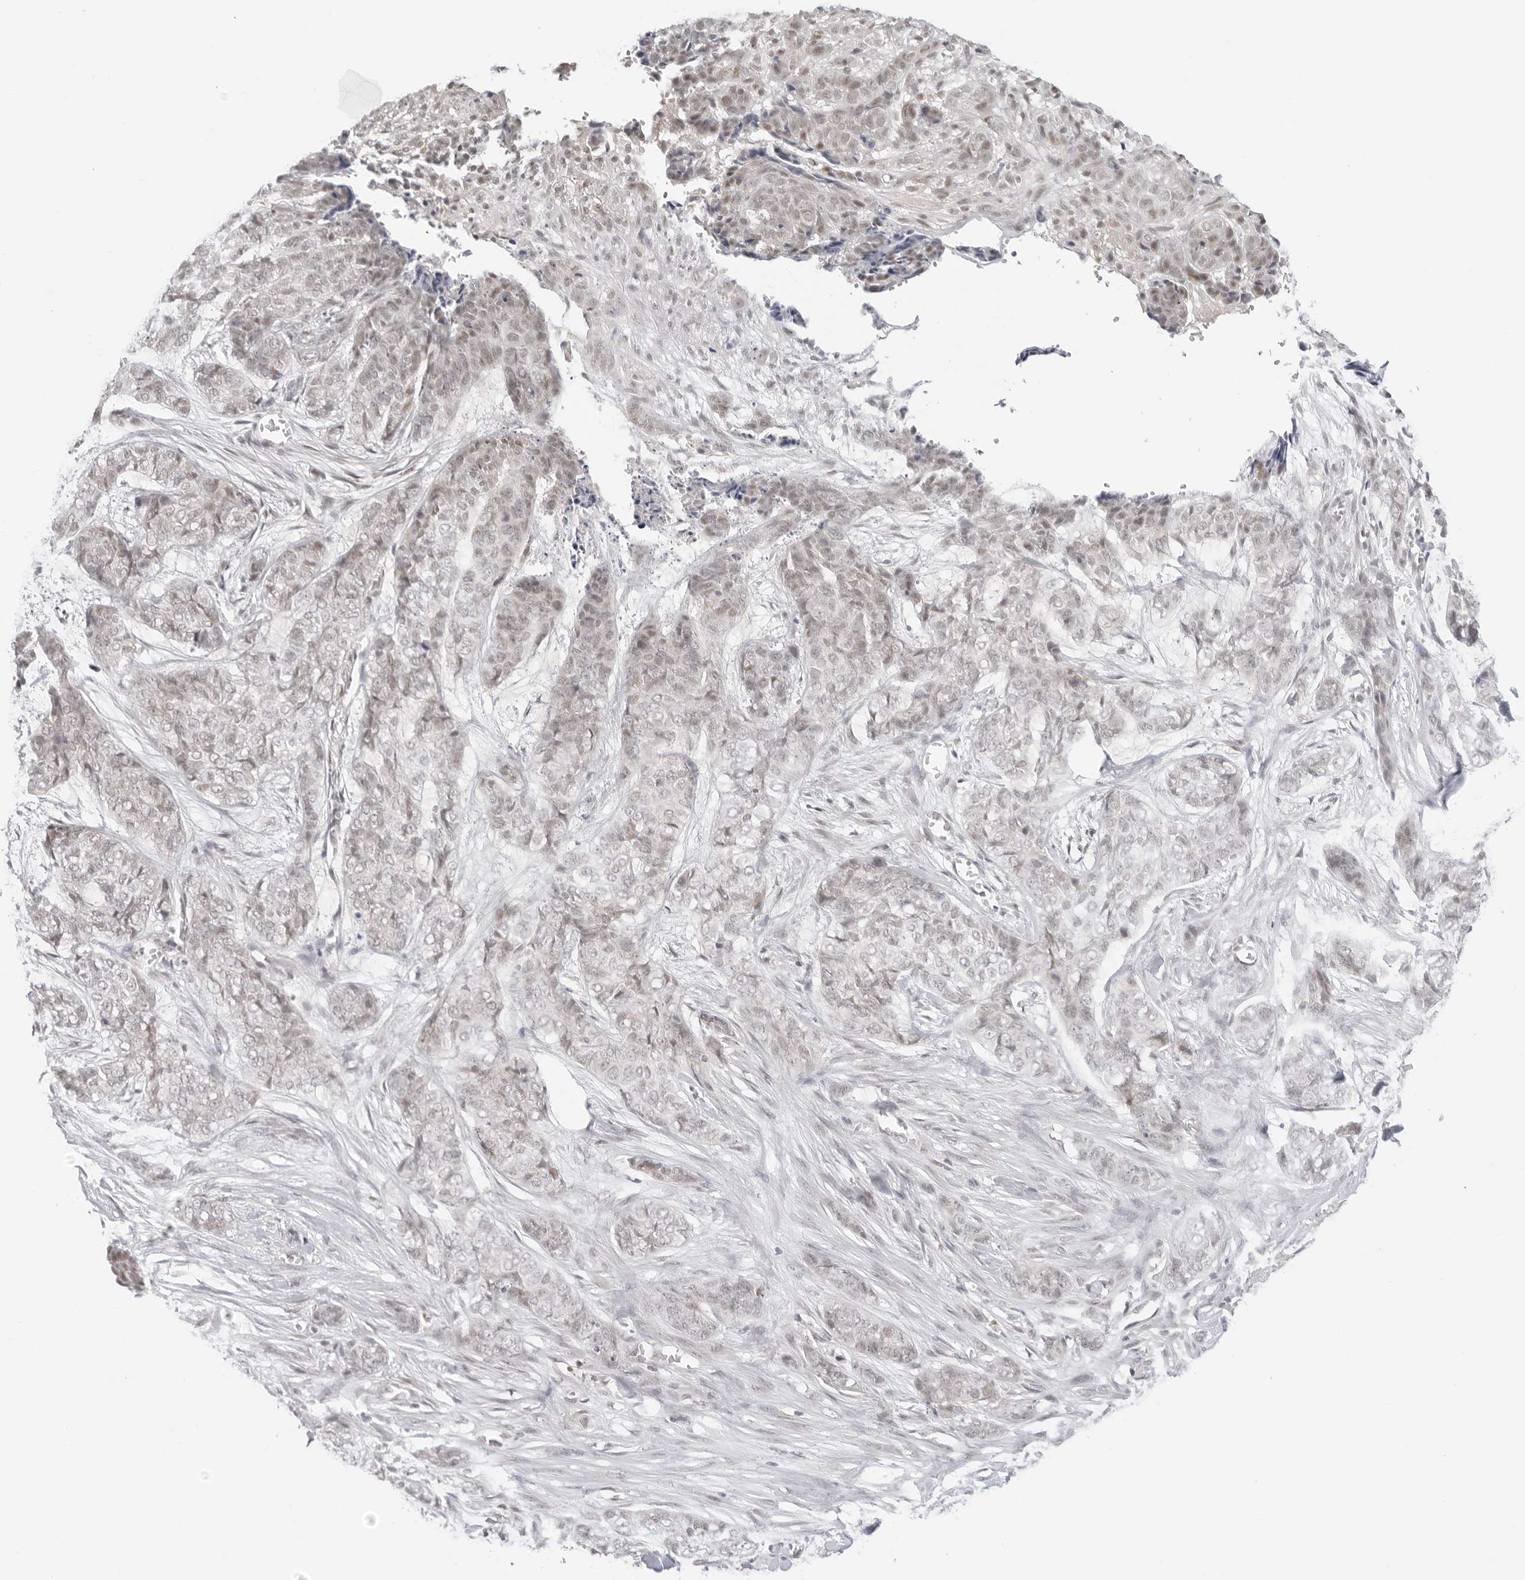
{"staining": {"intensity": "weak", "quantity": "25%-75%", "location": "nuclear"}, "tissue": "skin cancer", "cell_type": "Tumor cells", "image_type": "cancer", "snomed": [{"axis": "morphology", "description": "Basal cell carcinoma"}, {"axis": "topography", "description": "Skin"}], "caption": "A brown stain highlights weak nuclear staining of a protein in human skin cancer tumor cells.", "gene": "MED18", "patient": {"sex": "female", "age": 64}}